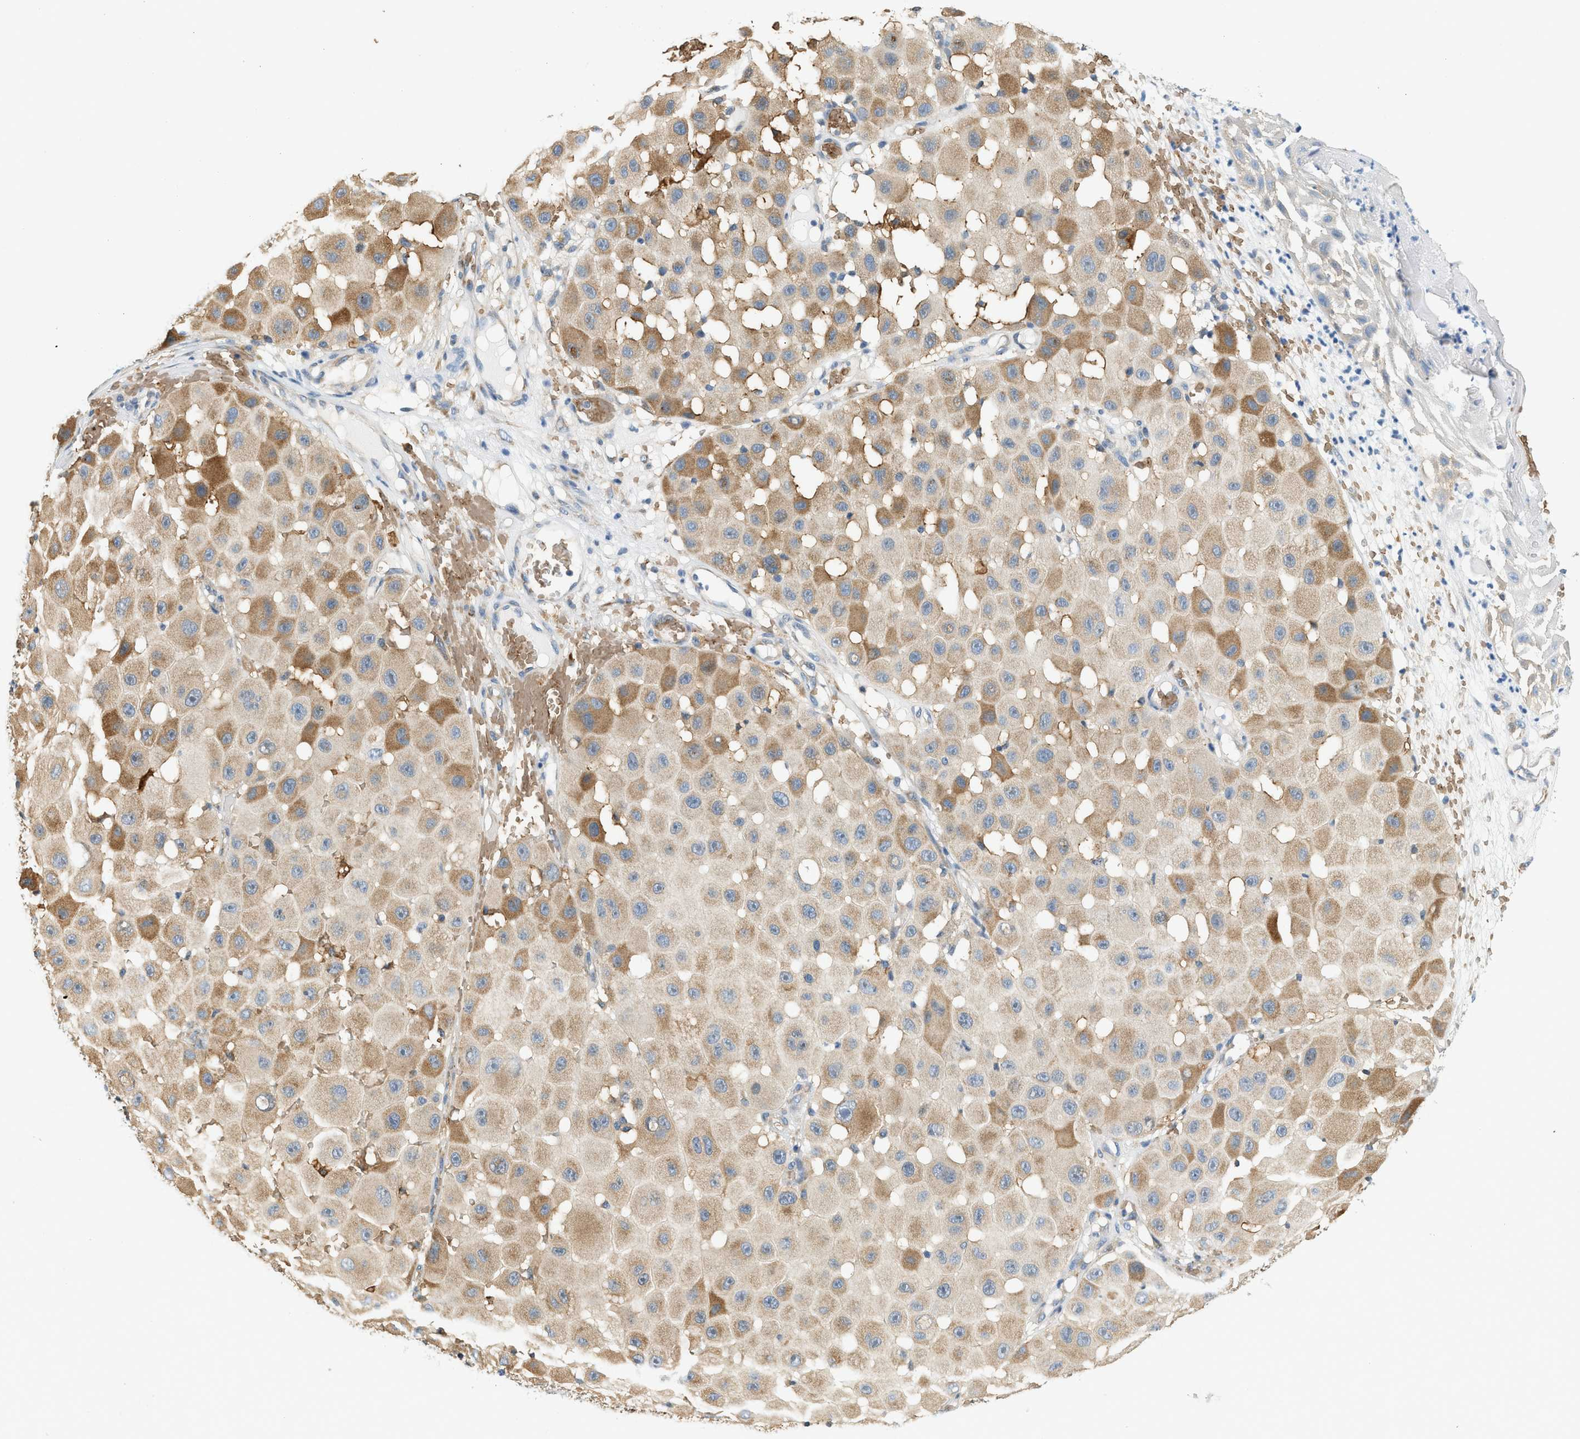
{"staining": {"intensity": "moderate", "quantity": "<25%", "location": "cytoplasmic/membranous"}, "tissue": "melanoma", "cell_type": "Tumor cells", "image_type": "cancer", "snomed": [{"axis": "morphology", "description": "Malignant melanoma, NOS"}, {"axis": "topography", "description": "Skin"}], "caption": "Protein expression analysis of malignant melanoma demonstrates moderate cytoplasmic/membranous staining in about <25% of tumor cells. Using DAB (3,3'-diaminobenzidine) (brown) and hematoxylin (blue) stains, captured at high magnification using brightfield microscopy.", "gene": "CYTH2", "patient": {"sex": "female", "age": 81}}